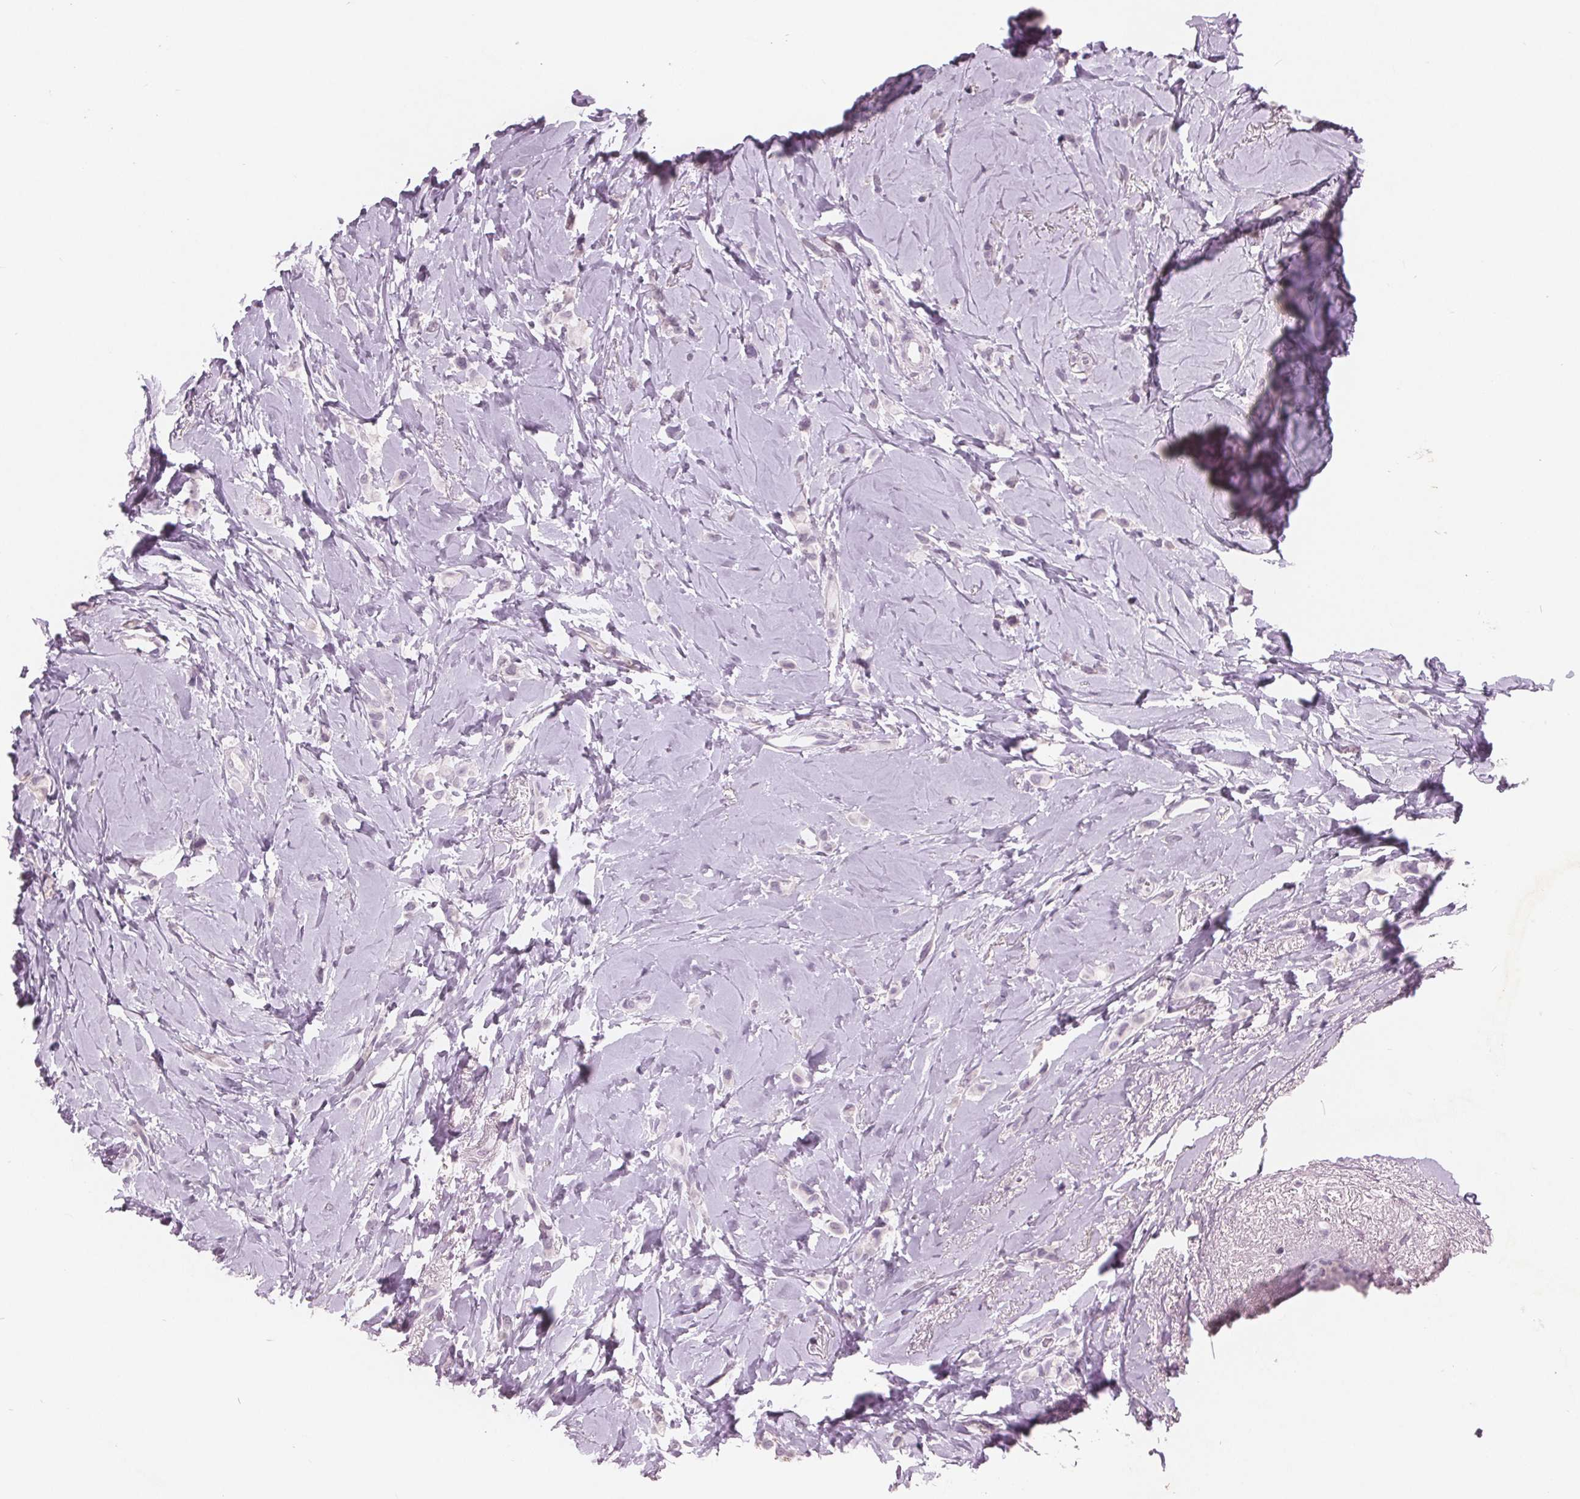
{"staining": {"intensity": "negative", "quantity": "none", "location": "none"}, "tissue": "breast cancer", "cell_type": "Tumor cells", "image_type": "cancer", "snomed": [{"axis": "morphology", "description": "Lobular carcinoma"}, {"axis": "topography", "description": "Breast"}], "caption": "Human lobular carcinoma (breast) stained for a protein using immunohistochemistry (IHC) exhibits no expression in tumor cells.", "gene": "PTPN14", "patient": {"sex": "female", "age": 66}}